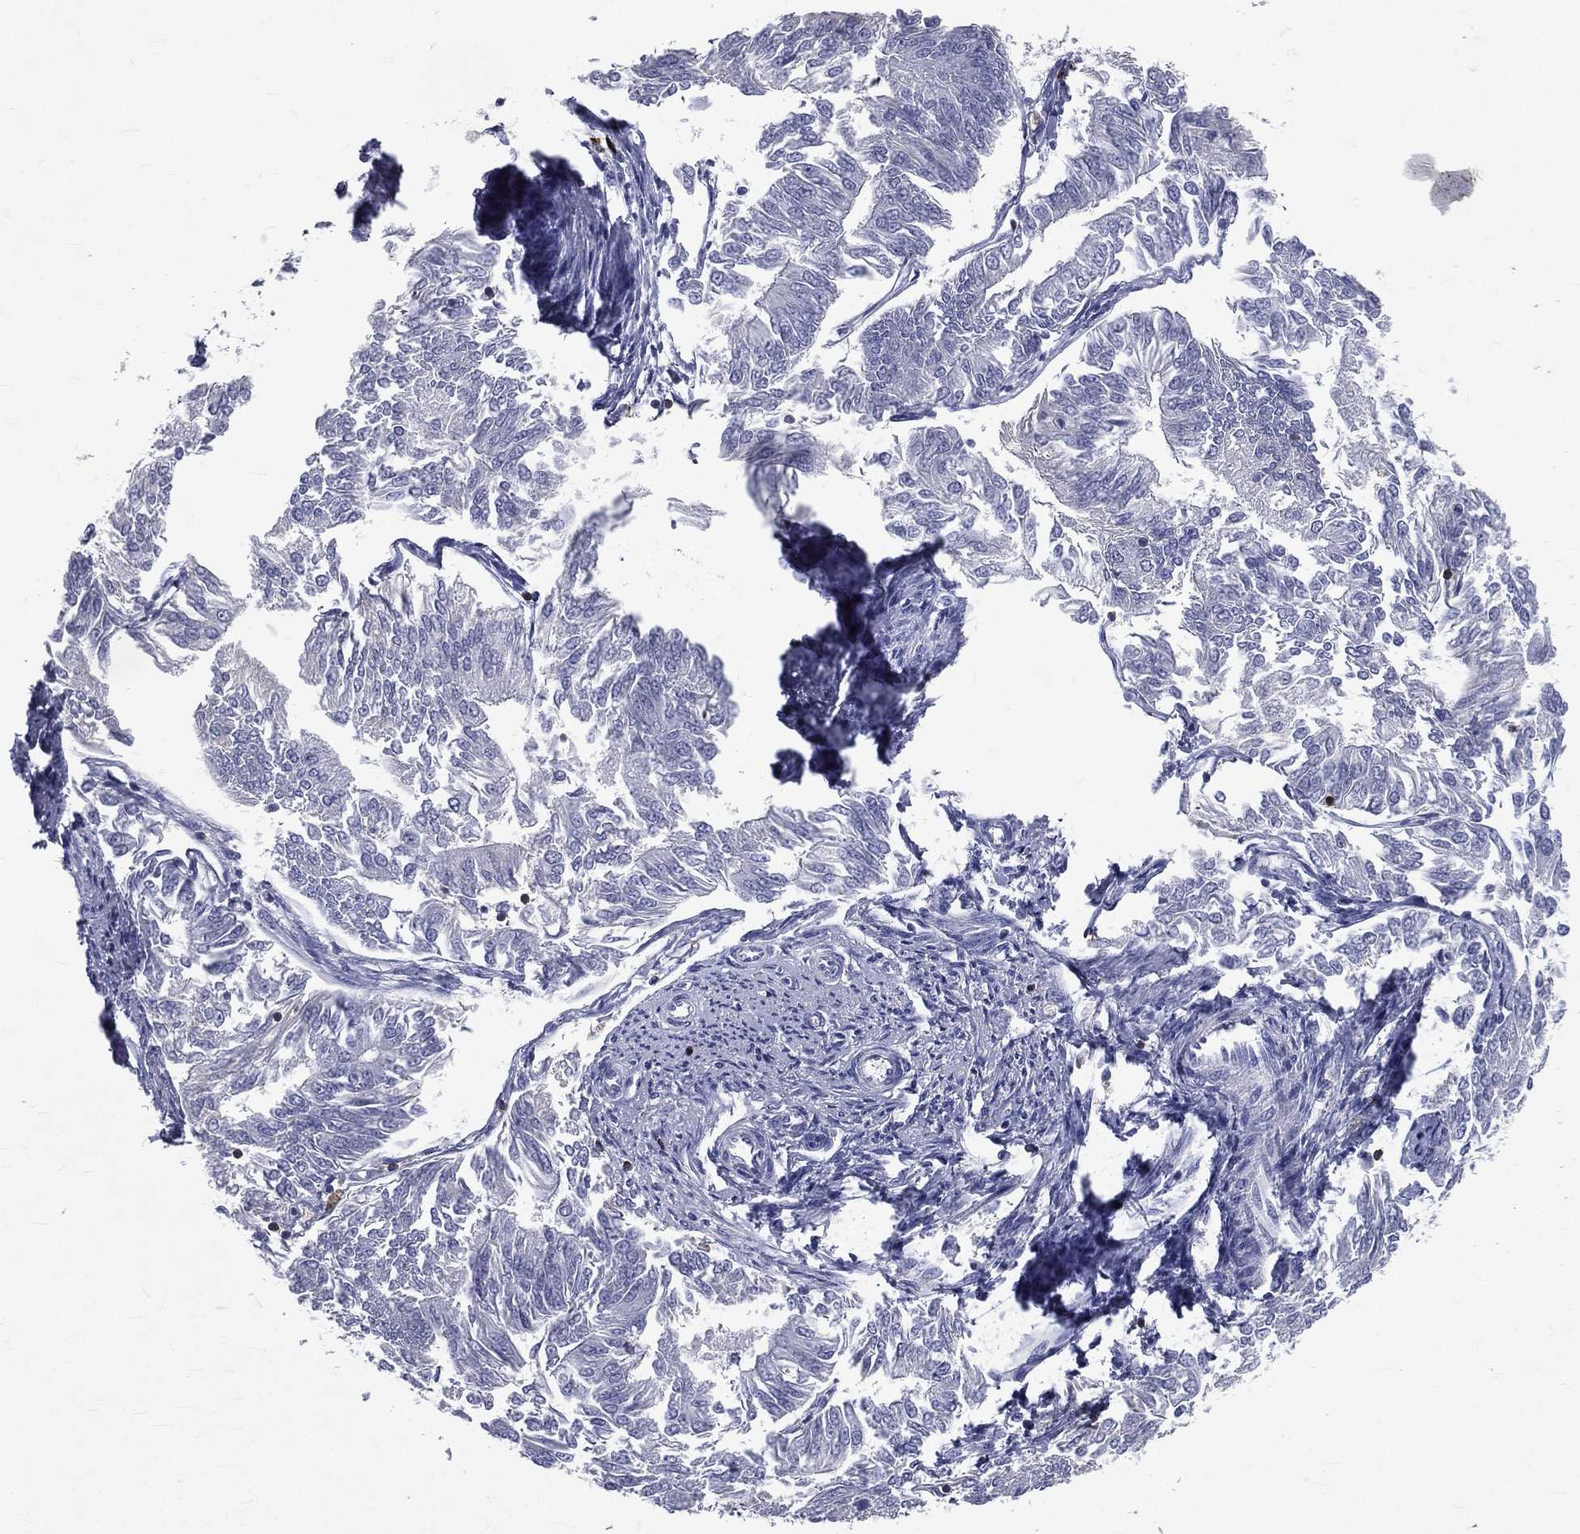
{"staining": {"intensity": "negative", "quantity": "none", "location": "none"}, "tissue": "endometrial cancer", "cell_type": "Tumor cells", "image_type": "cancer", "snomed": [{"axis": "morphology", "description": "Adenocarcinoma, NOS"}, {"axis": "topography", "description": "Endometrium"}], "caption": "Tumor cells are negative for brown protein staining in endometrial adenocarcinoma.", "gene": "CTSW", "patient": {"sex": "female", "age": 58}}